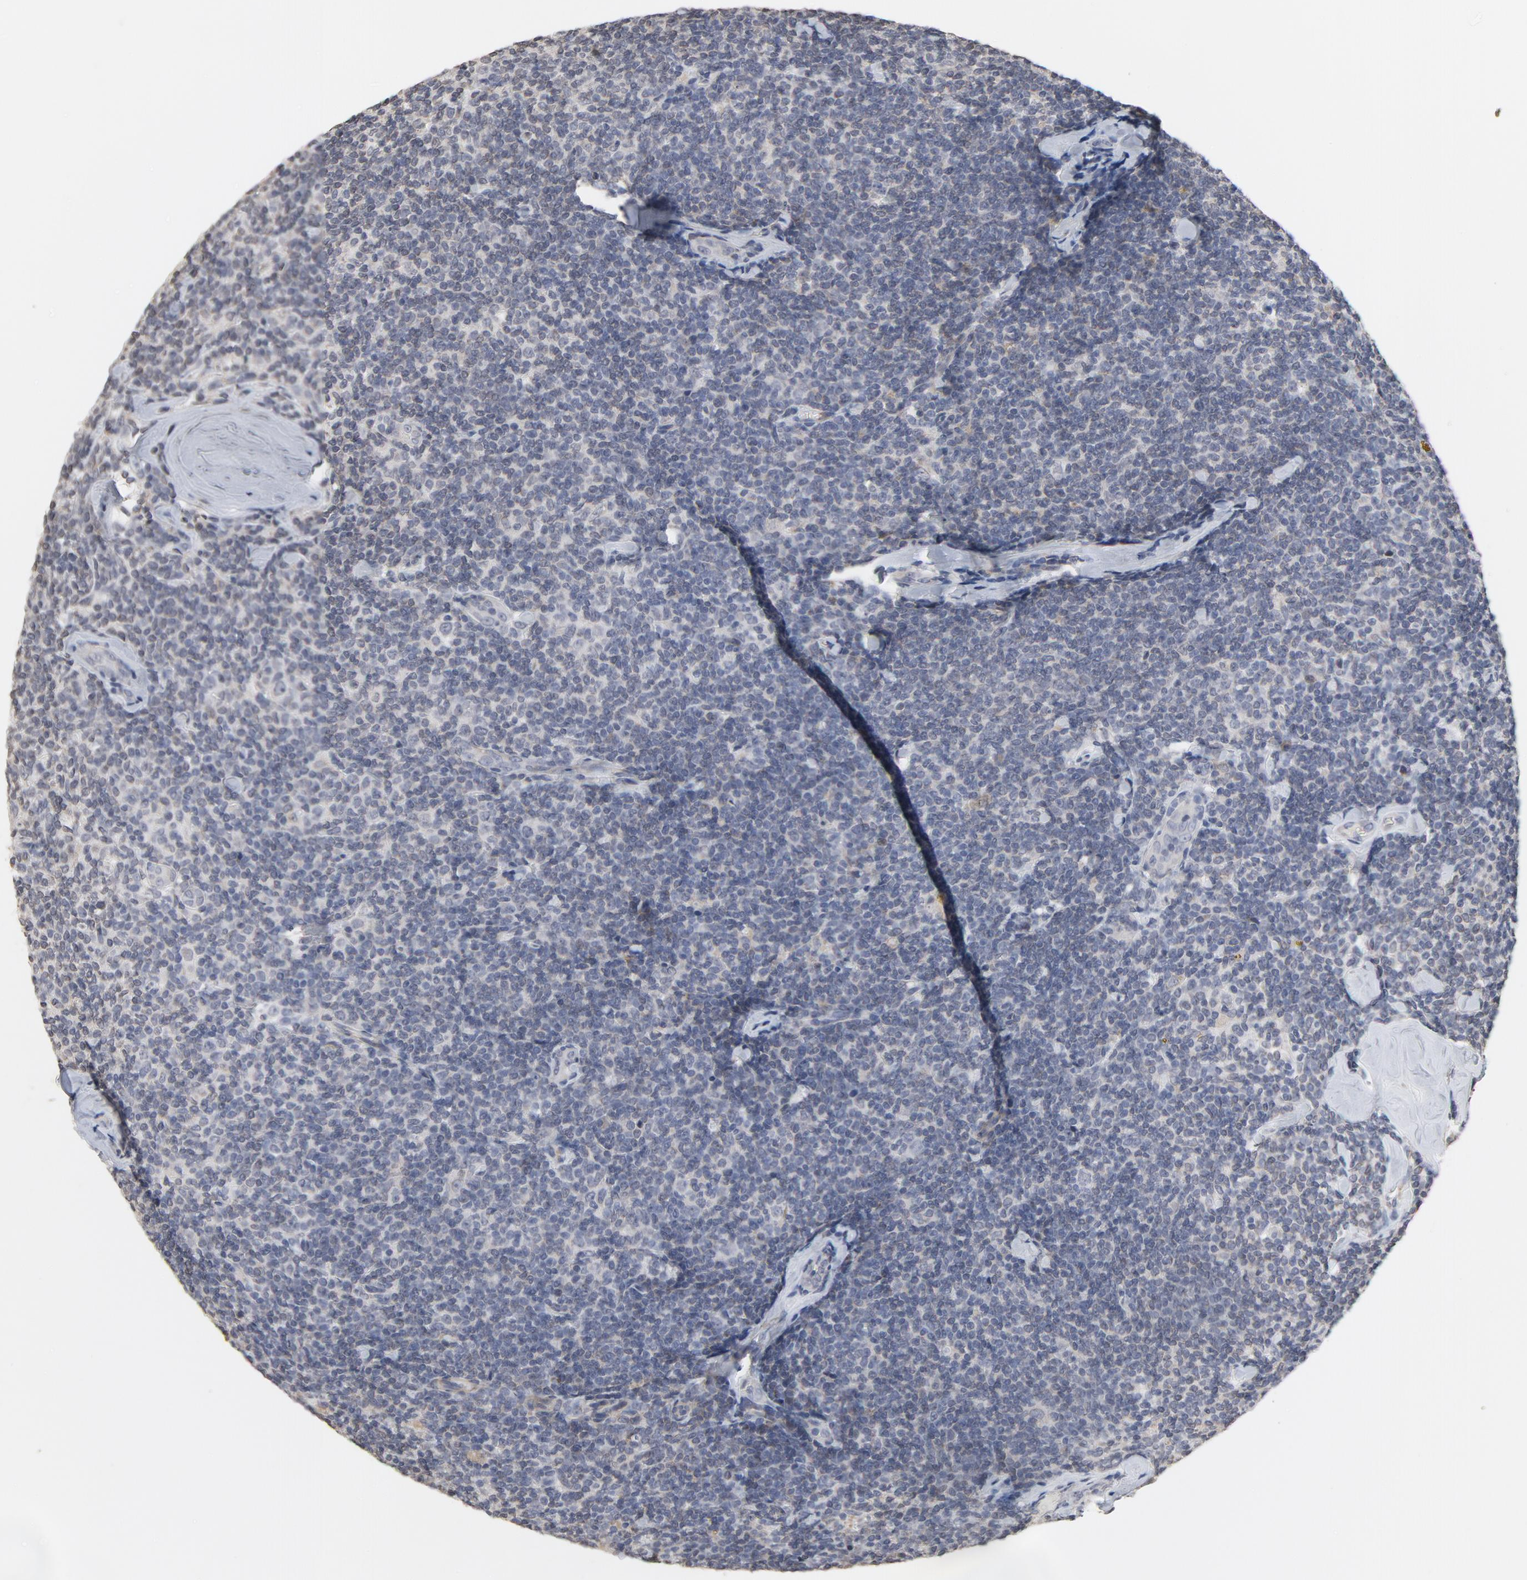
{"staining": {"intensity": "negative", "quantity": "none", "location": "none"}, "tissue": "lymphoma", "cell_type": "Tumor cells", "image_type": "cancer", "snomed": [{"axis": "morphology", "description": "Malignant lymphoma, non-Hodgkin's type, Low grade"}, {"axis": "topography", "description": "Lymph node"}], "caption": "Tumor cells show no significant staining in lymphoma.", "gene": "PPP1R1B", "patient": {"sex": "female", "age": 56}}